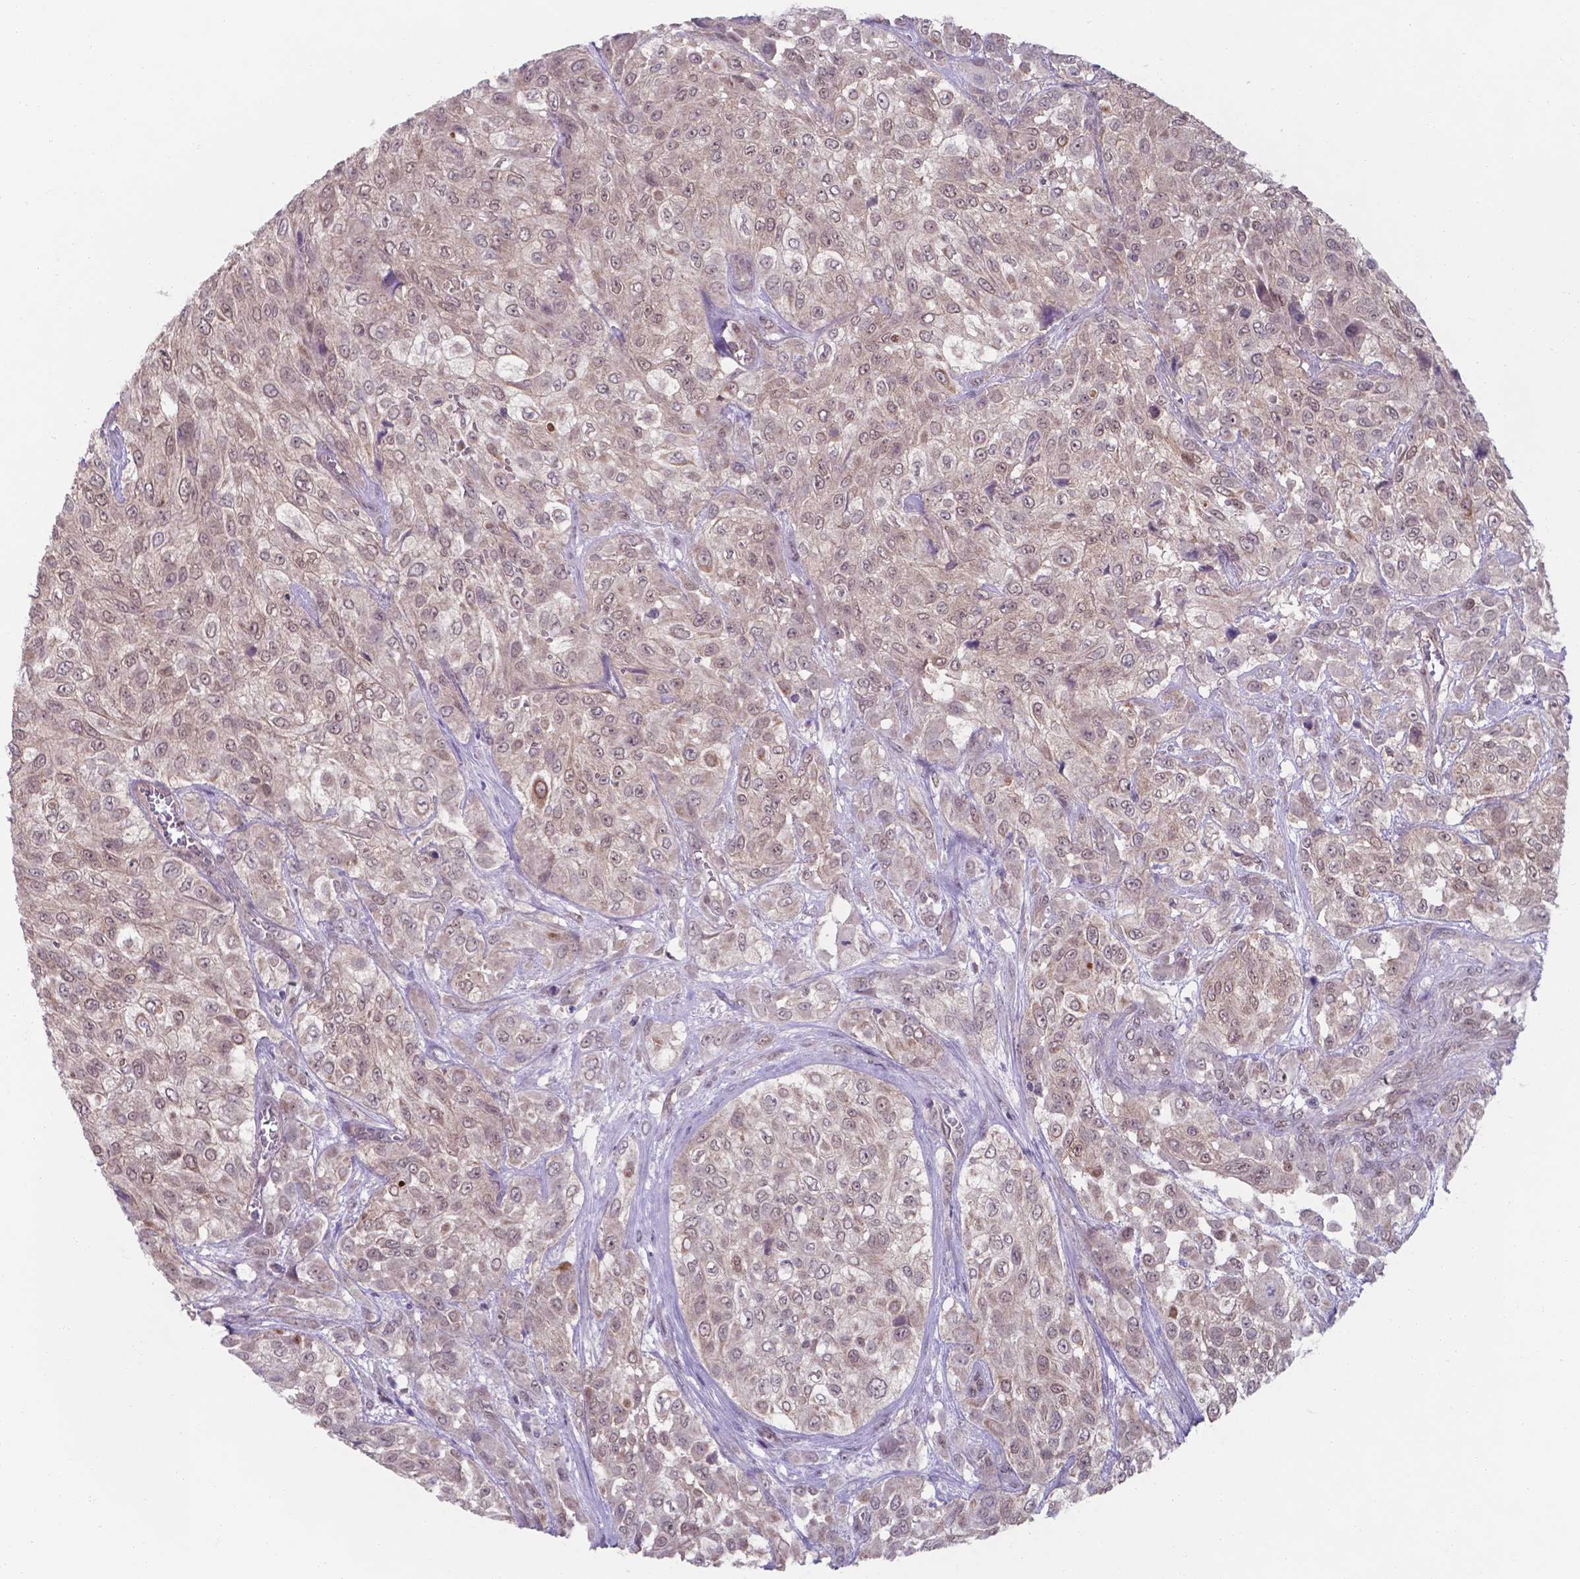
{"staining": {"intensity": "weak", "quantity": "25%-75%", "location": "cytoplasmic/membranous,nuclear"}, "tissue": "urothelial cancer", "cell_type": "Tumor cells", "image_type": "cancer", "snomed": [{"axis": "morphology", "description": "Urothelial carcinoma, High grade"}, {"axis": "topography", "description": "Urinary bladder"}], "caption": "Urothelial cancer stained for a protein exhibits weak cytoplasmic/membranous and nuclear positivity in tumor cells.", "gene": "UBE2E2", "patient": {"sex": "male", "age": 57}}